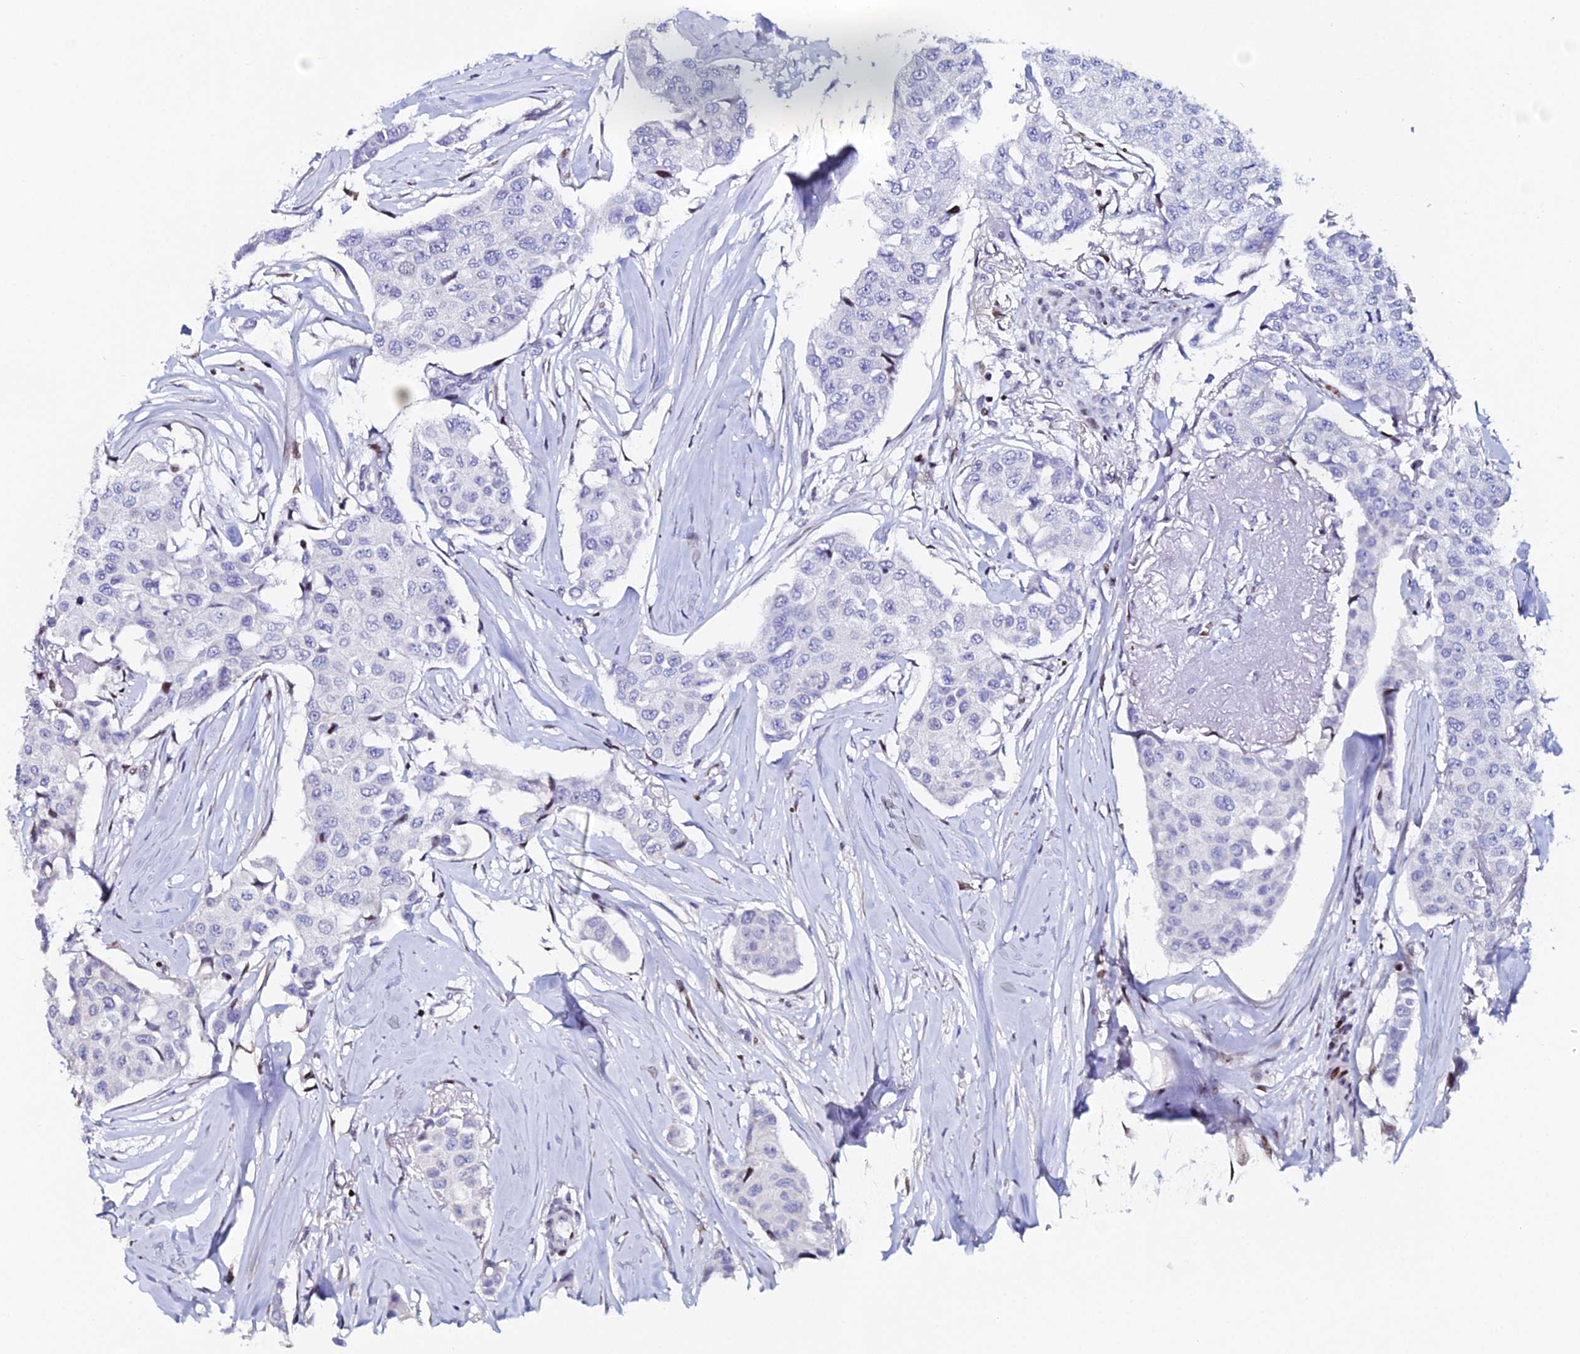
{"staining": {"intensity": "negative", "quantity": "none", "location": "none"}, "tissue": "breast cancer", "cell_type": "Tumor cells", "image_type": "cancer", "snomed": [{"axis": "morphology", "description": "Duct carcinoma"}, {"axis": "topography", "description": "Breast"}], "caption": "High magnification brightfield microscopy of breast cancer stained with DAB (3,3'-diaminobenzidine) (brown) and counterstained with hematoxylin (blue): tumor cells show no significant staining. (DAB (3,3'-diaminobenzidine) IHC visualized using brightfield microscopy, high magnification).", "gene": "MYNN", "patient": {"sex": "female", "age": 80}}